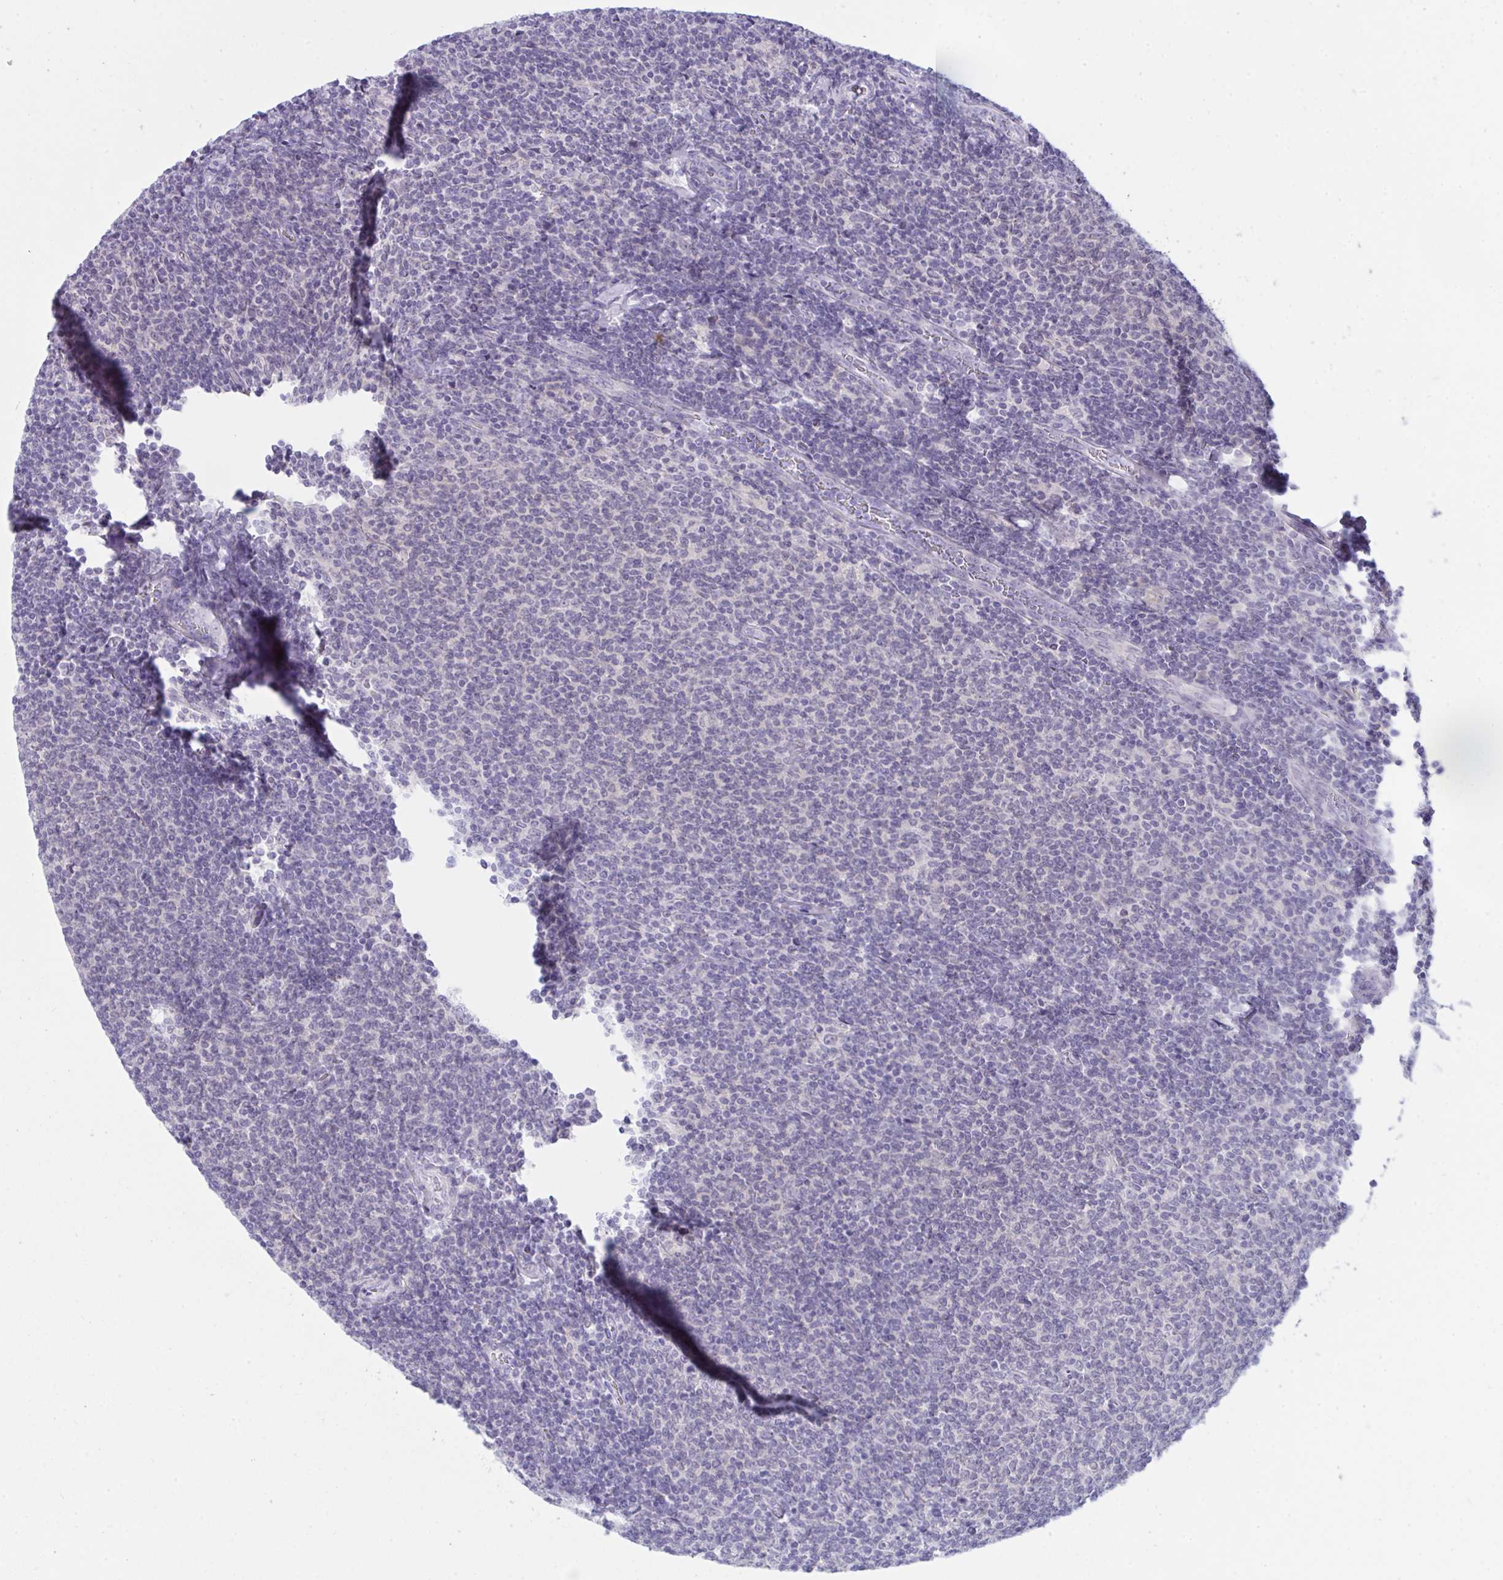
{"staining": {"intensity": "negative", "quantity": "none", "location": "none"}, "tissue": "lymphoma", "cell_type": "Tumor cells", "image_type": "cancer", "snomed": [{"axis": "morphology", "description": "Malignant lymphoma, non-Hodgkin's type, Low grade"}, {"axis": "topography", "description": "Lymph node"}], "caption": "Micrograph shows no significant protein positivity in tumor cells of malignant lymphoma, non-Hodgkin's type (low-grade).", "gene": "TENT5D", "patient": {"sex": "male", "age": 52}}